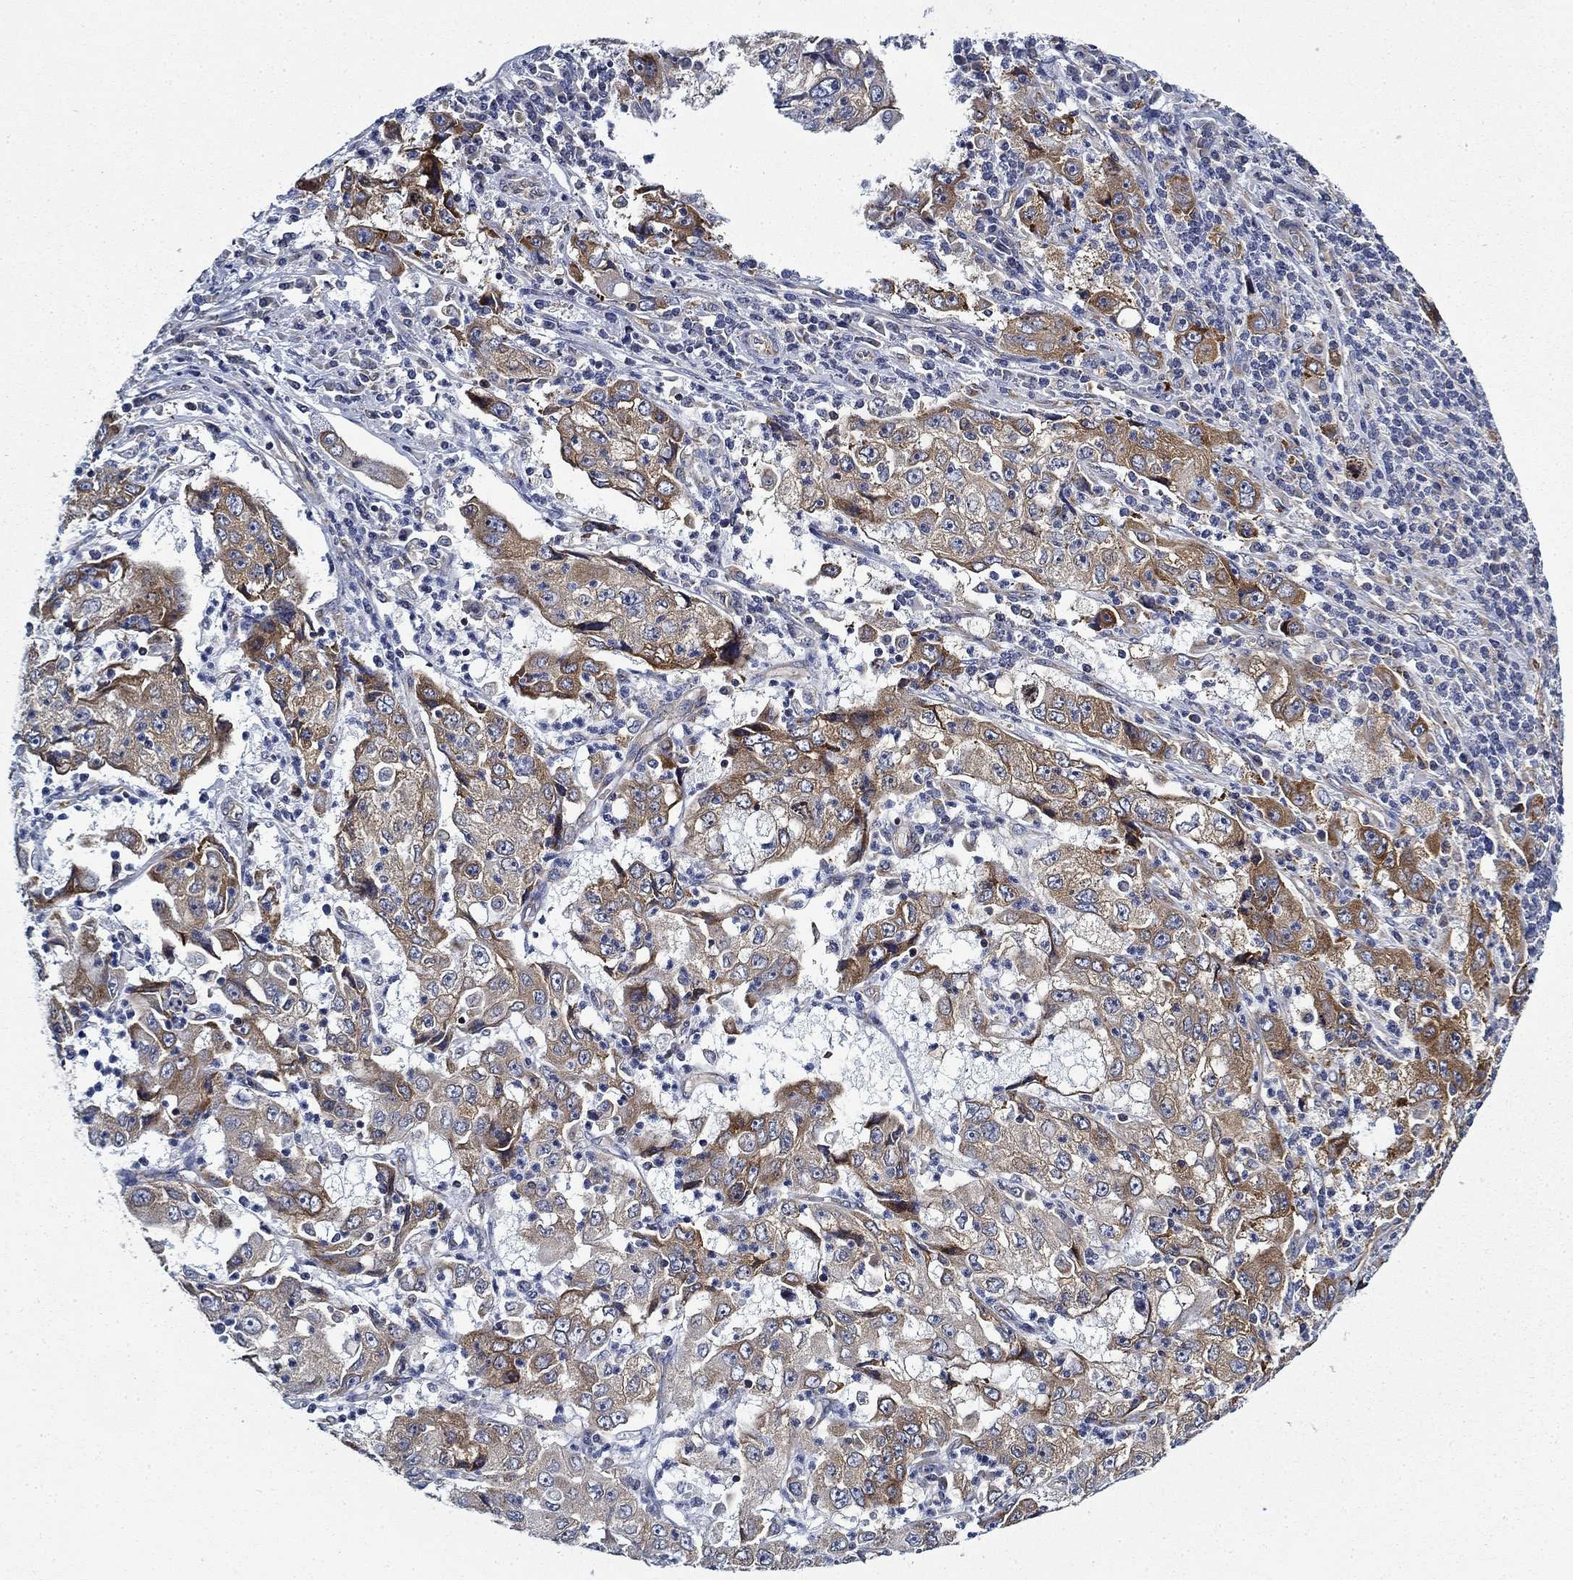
{"staining": {"intensity": "moderate", "quantity": "<25%", "location": "cytoplasmic/membranous"}, "tissue": "cervical cancer", "cell_type": "Tumor cells", "image_type": "cancer", "snomed": [{"axis": "morphology", "description": "Squamous cell carcinoma, NOS"}, {"axis": "topography", "description": "Cervix"}], "caption": "Immunohistochemical staining of squamous cell carcinoma (cervical) displays moderate cytoplasmic/membranous protein positivity in about <25% of tumor cells. Ihc stains the protein in brown and the nuclei are stained blue.", "gene": "FXR1", "patient": {"sex": "female", "age": 36}}